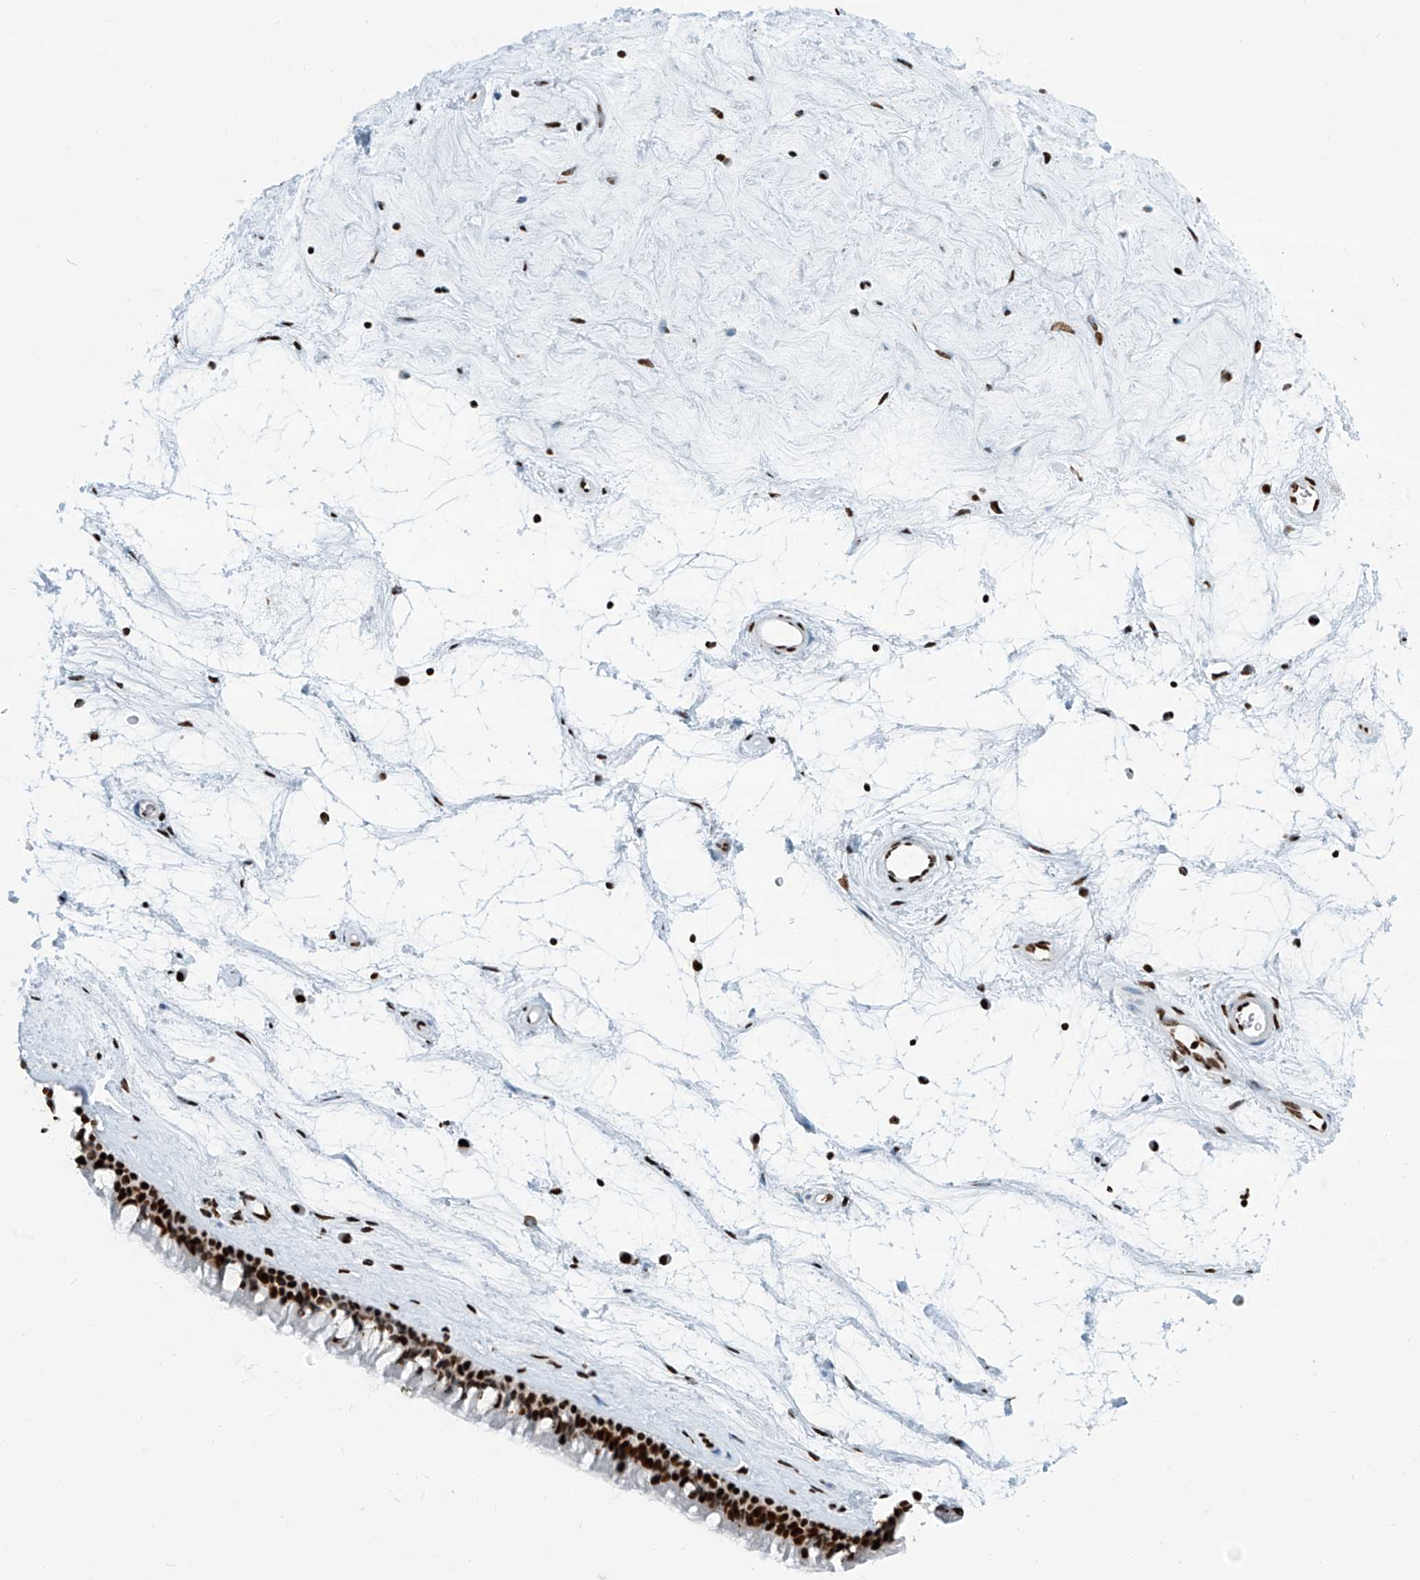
{"staining": {"intensity": "strong", "quantity": ">75%", "location": "nuclear"}, "tissue": "nasopharynx", "cell_type": "Respiratory epithelial cells", "image_type": "normal", "snomed": [{"axis": "morphology", "description": "Normal tissue, NOS"}, {"axis": "topography", "description": "Nasopharynx"}], "caption": "A high-resolution image shows immunohistochemistry (IHC) staining of normal nasopharynx, which exhibits strong nuclear staining in approximately >75% of respiratory epithelial cells.", "gene": "ENSG00000257390", "patient": {"sex": "male", "age": 64}}